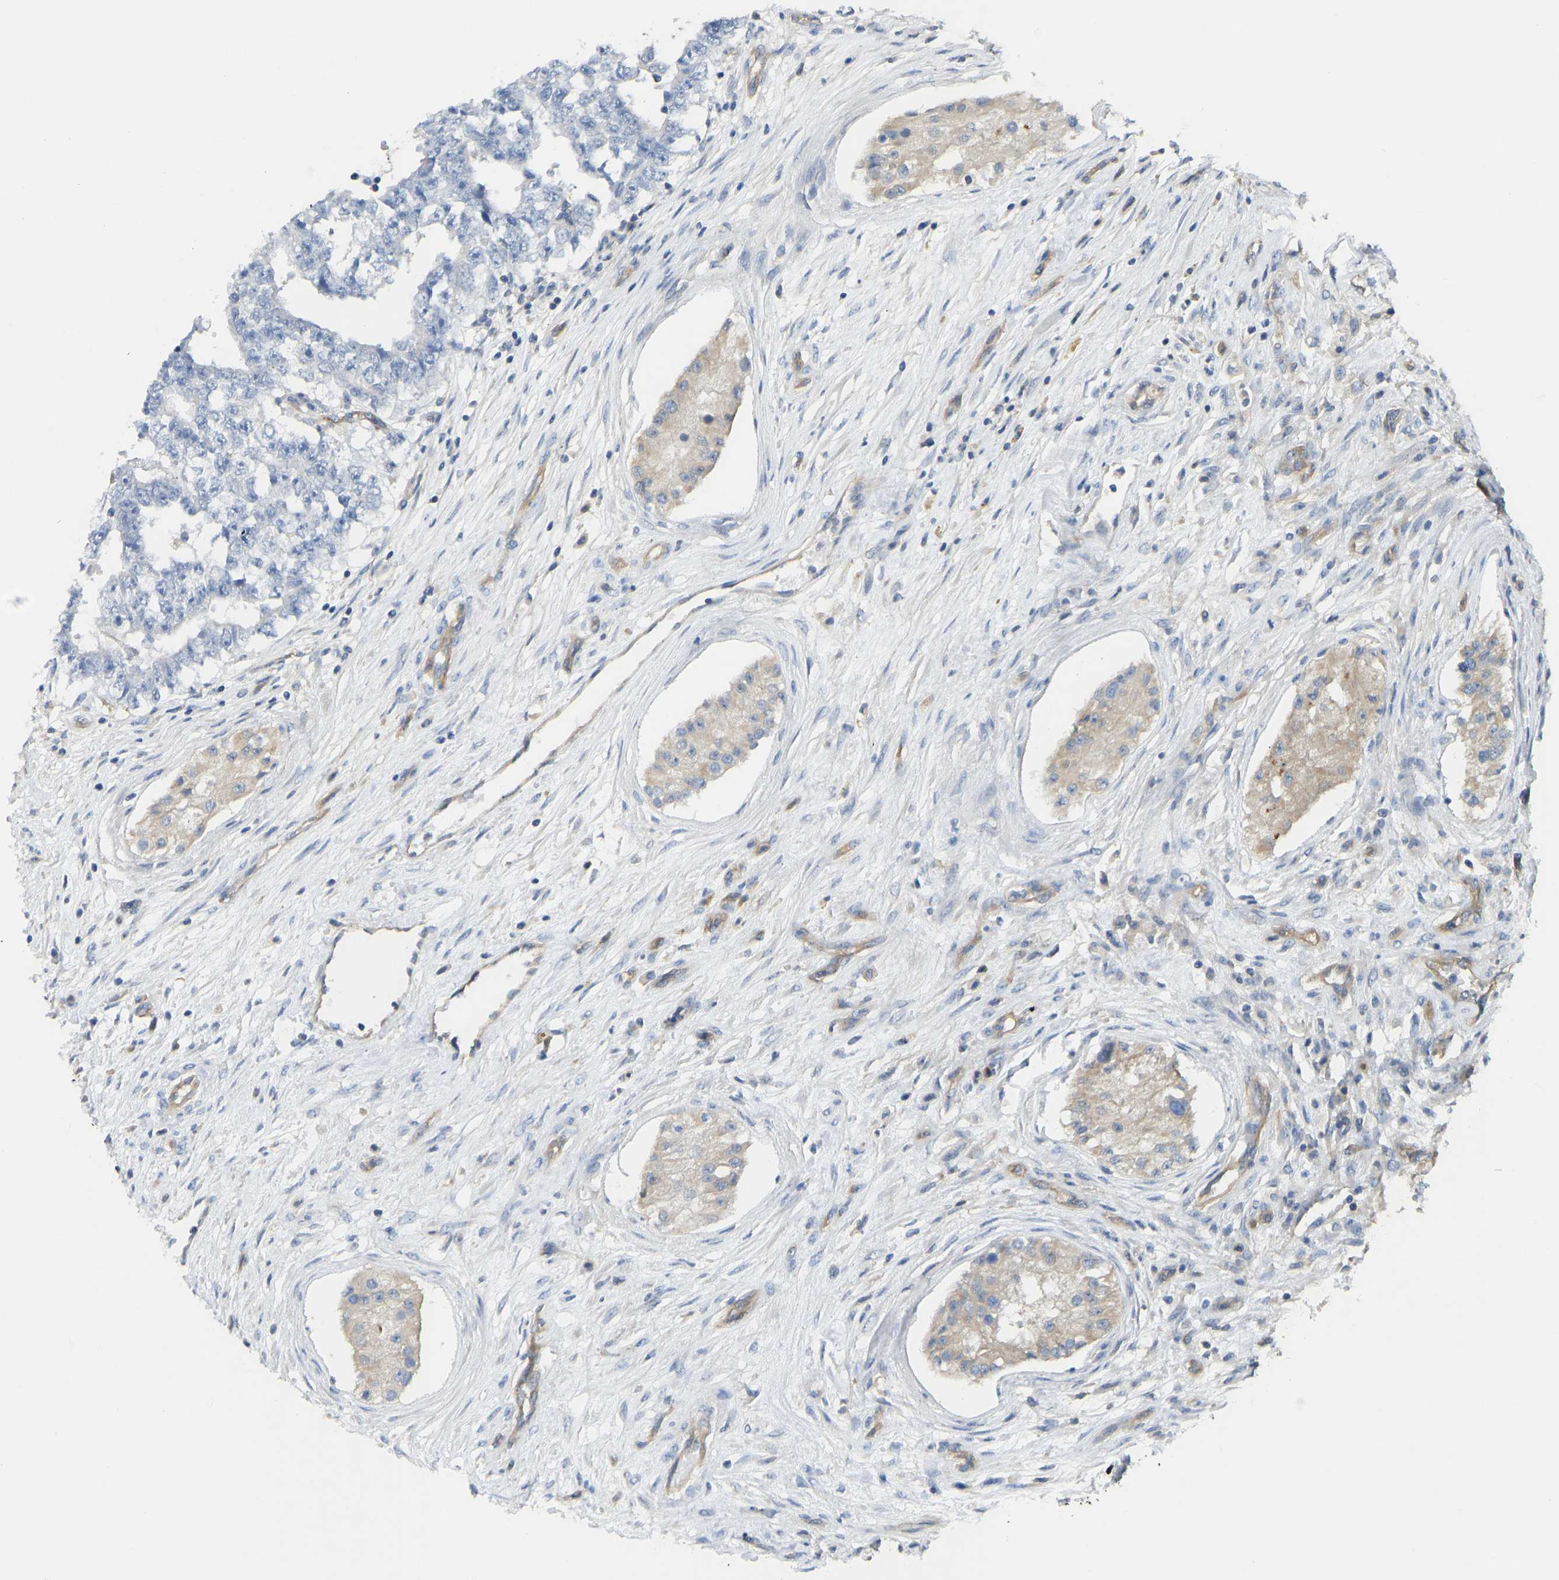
{"staining": {"intensity": "weak", "quantity": "25%-75%", "location": "cytoplasmic/membranous"}, "tissue": "testis cancer", "cell_type": "Tumor cells", "image_type": "cancer", "snomed": [{"axis": "morphology", "description": "Carcinoma, Embryonal, NOS"}, {"axis": "topography", "description": "Testis"}], "caption": "A low amount of weak cytoplasmic/membranous expression is seen in about 25%-75% of tumor cells in testis embryonal carcinoma tissue.", "gene": "PPP3CA", "patient": {"sex": "male", "age": 25}}